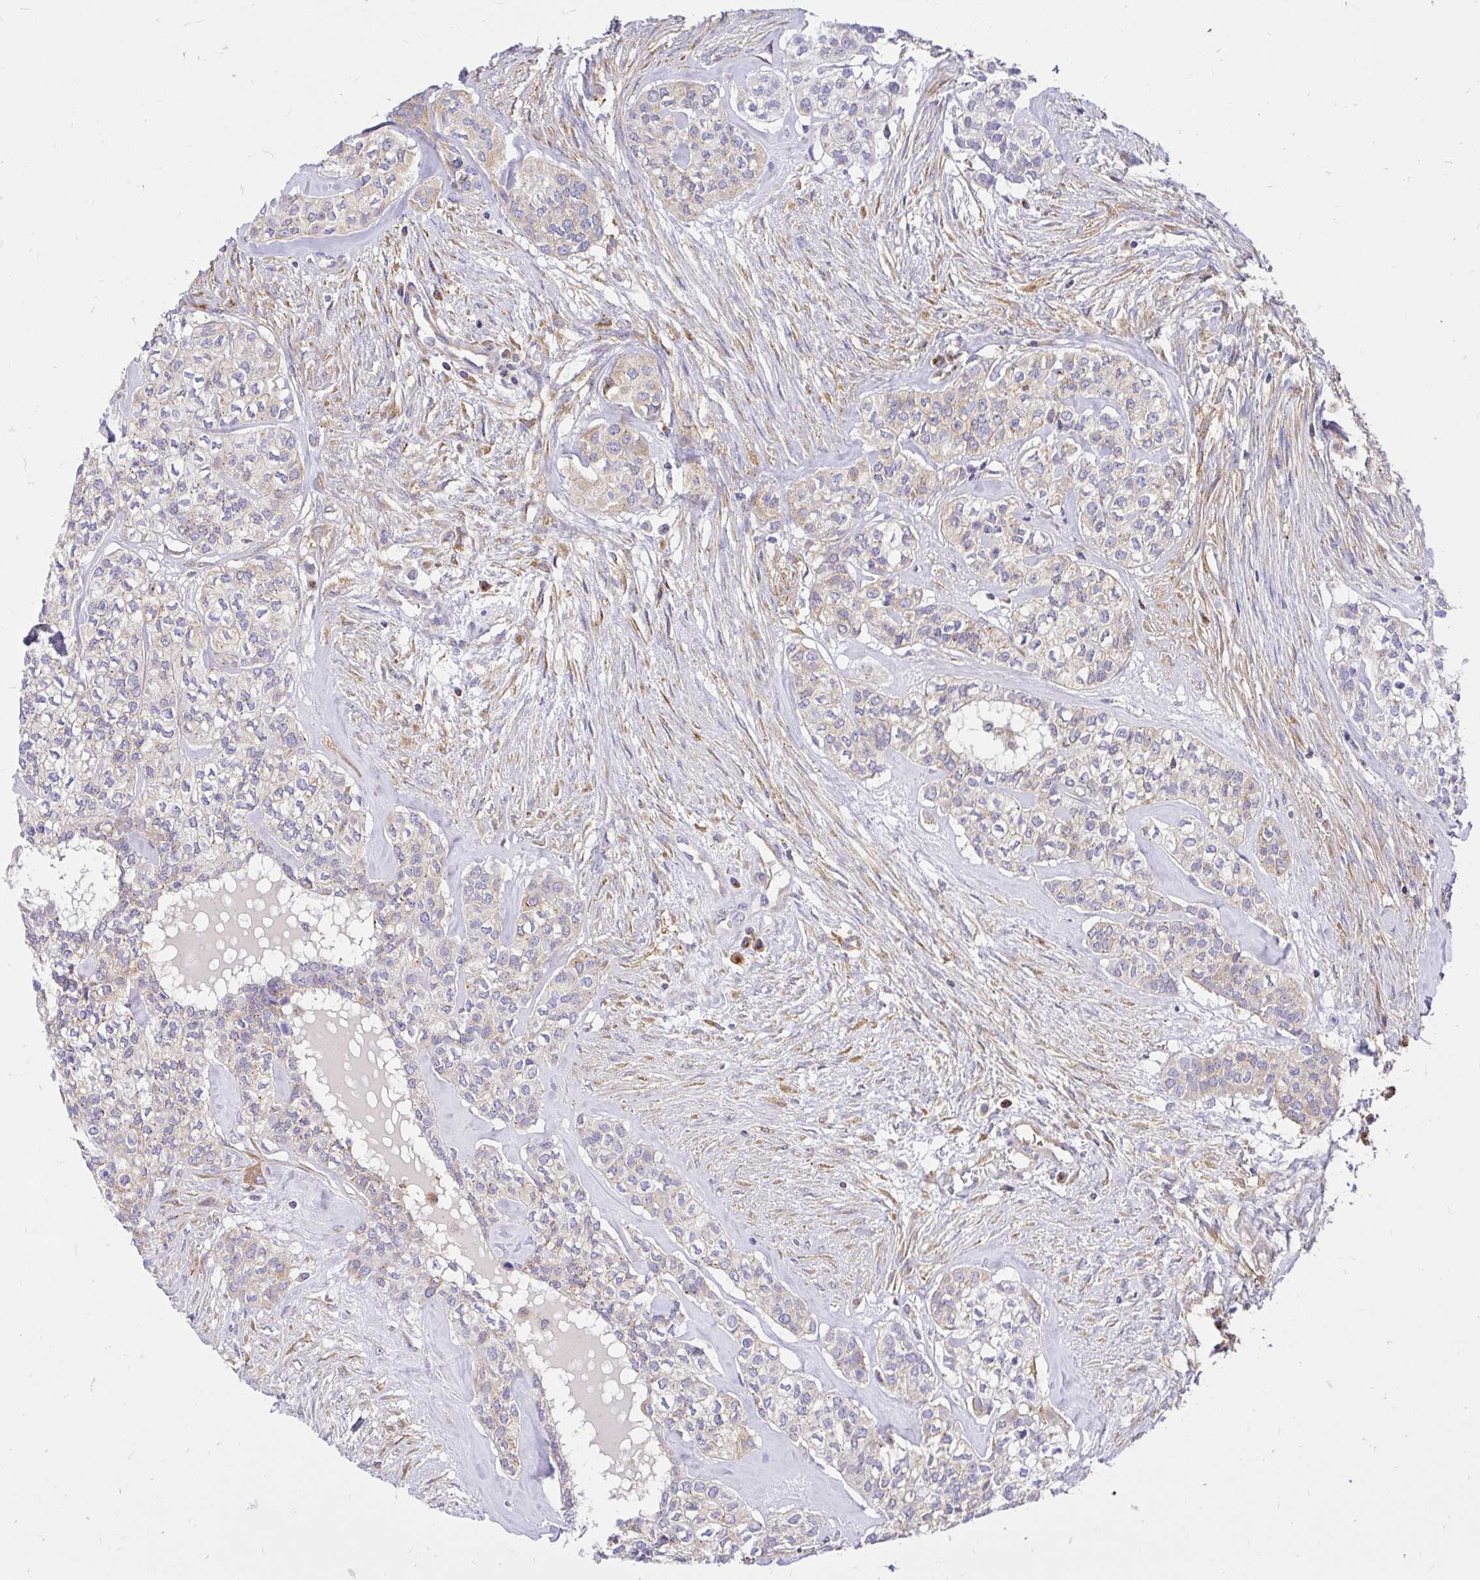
{"staining": {"intensity": "weak", "quantity": "<25%", "location": "cytoplasmic/membranous"}, "tissue": "head and neck cancer", "cell_type": "Tumor cells", "image_type": "cancer", "snomed": [{"axis": "morphology", "description": "Adenocarcinoma, NOS"}, {"axis": "topography", "description": "Head-Neck"}], "caption": "Immunohistochemistry photomicrograph of adenocarcinoma (head and neck) stained for a protein (brown), which reveals no staining in tumor cells. (Stains: DAB (3,3'-diaminobenzidine) immunohistochemistry with hematoxylin counter stain, Microscopy: brightfield microscopy at high magnification).", "gene": "ABCB10", "patient": {"sex": "male", "age": 81}}